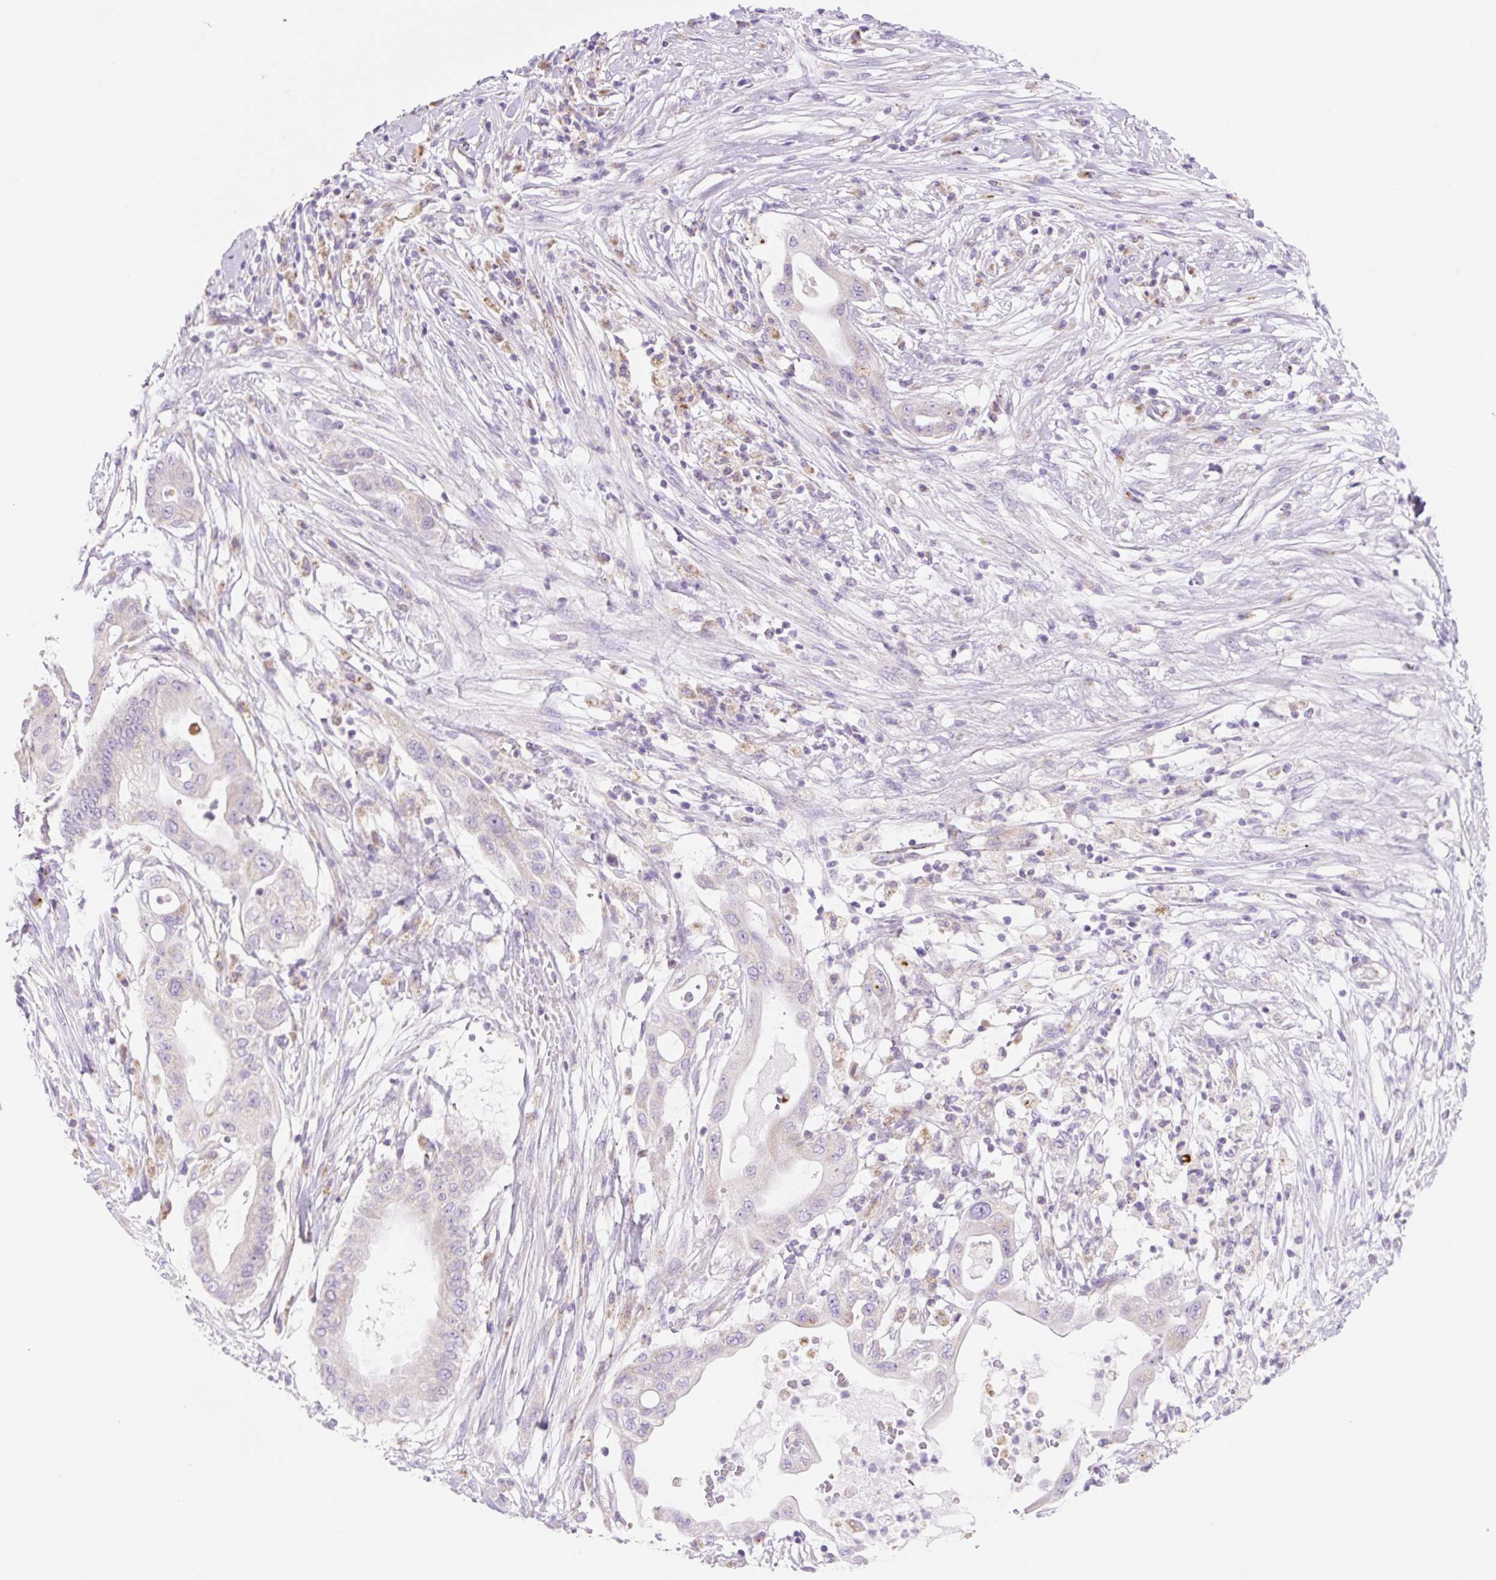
{"staining": {"intensity": "negative", "quantity": "none", "location": "none"}, "tissue": "pancreatic cancer", "cell_type": "Tumor cells", "image_type": "cancer", "snomed": [{"axis": "morphology", "description": "Adenocarcinoma, NOS"}, {"axis": "topography", "description": "Pancreas"}], "caption": "DAB immunohistochemical staining of human pancreatic cancer exhibits no significant positivity in tumor cells.", "gene": "CLEC3A", "patient": {"sex": "male", "age": 68}}